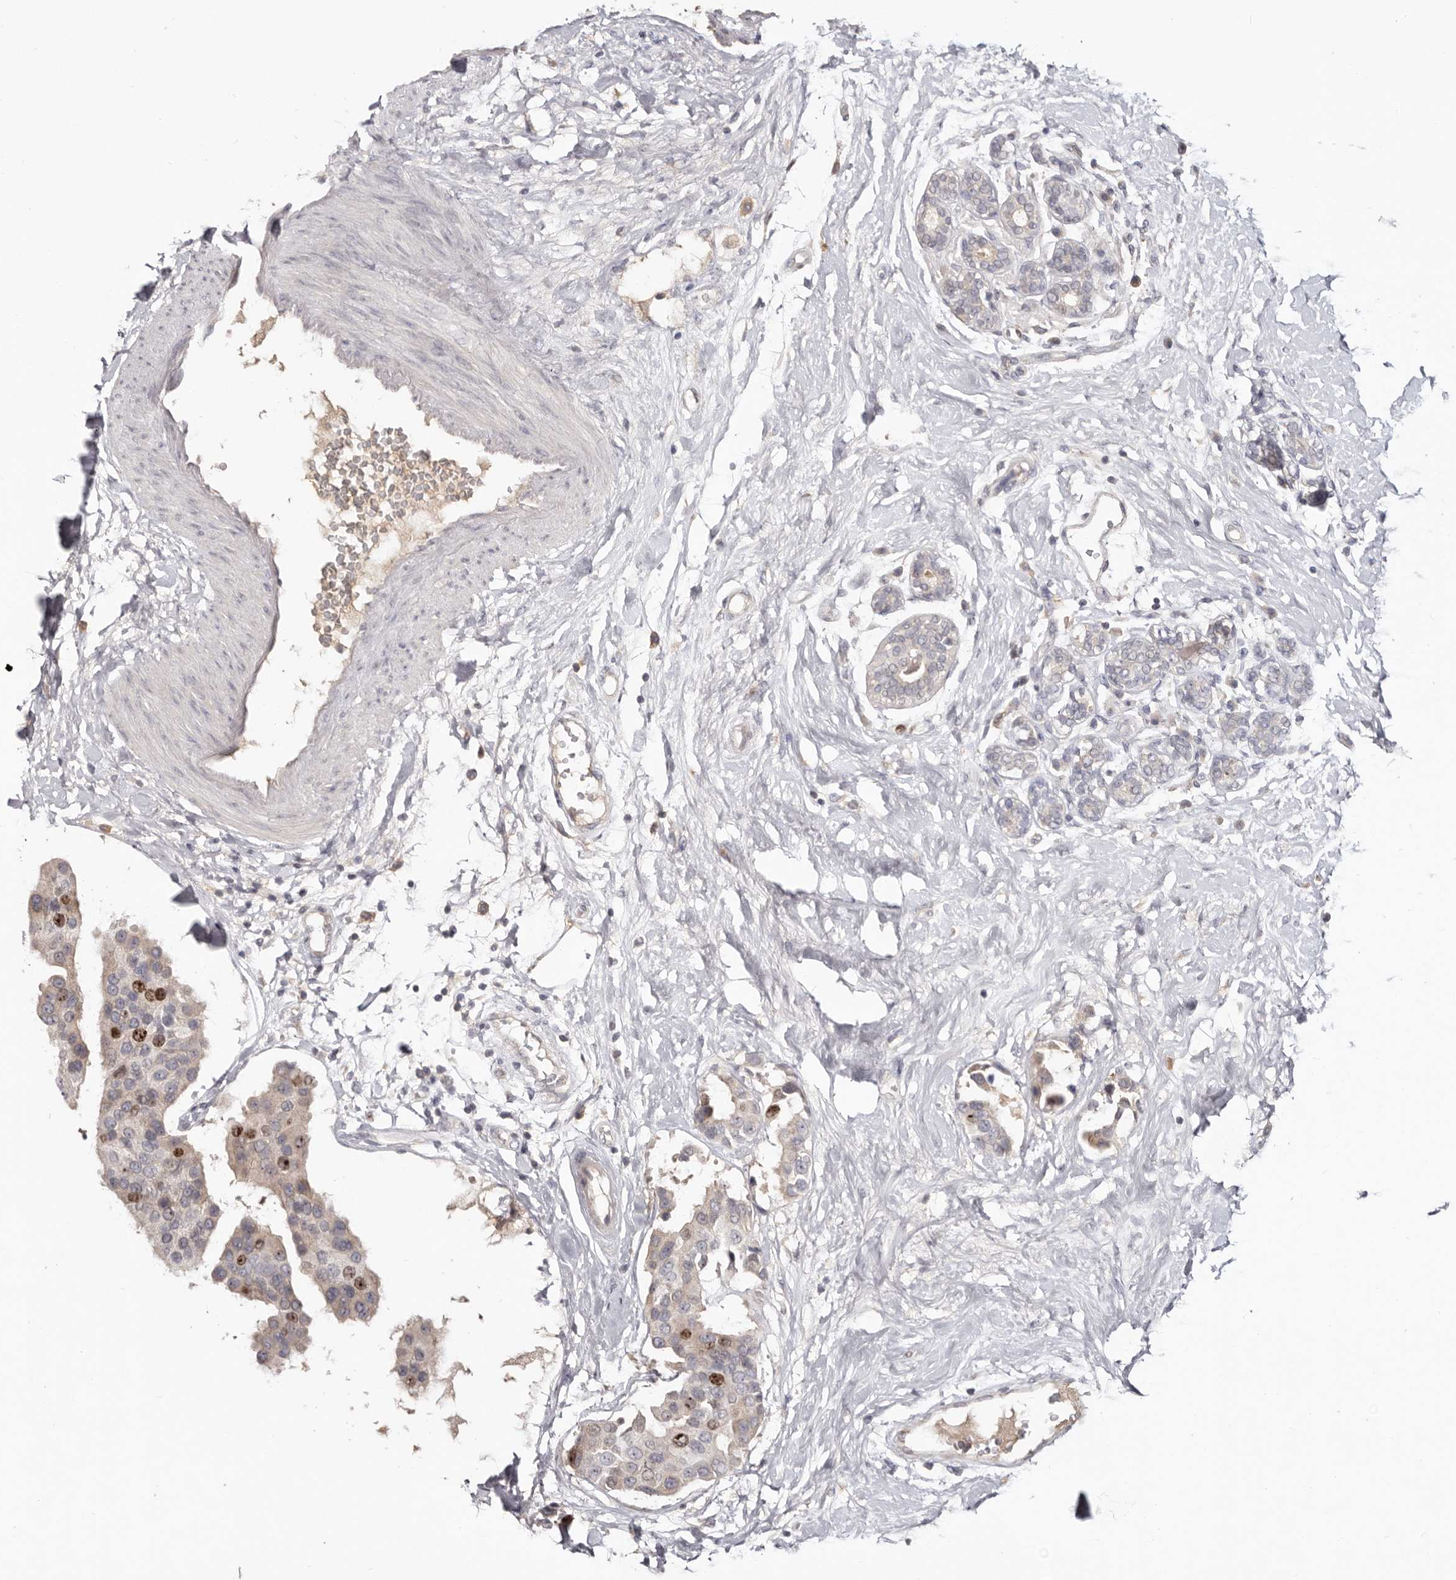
{"staining": {"intensity": "strong", "quantity": "<25%", "location": "nuclear"}, "tissue": "breast cancer", "cell_type": "Tumor cells", "image_type": "cancer", "snomed": [{"axis": "morphology", "description": "Normal tissue, NOS"}, {"axis": "morphology", "description": "Duct carcinoma"}, {"axis": "topography", "description": "Breast"}], "caption": "Brown immunohistochemical staining in breast cancer exhibits strong nuclear expression in approximately <25% of tumor cells. The protein is shown in brown color, while the nuclei are stained blue.", "gene": "CCDC190", "patient": {"sex": "female", "age": 39}}